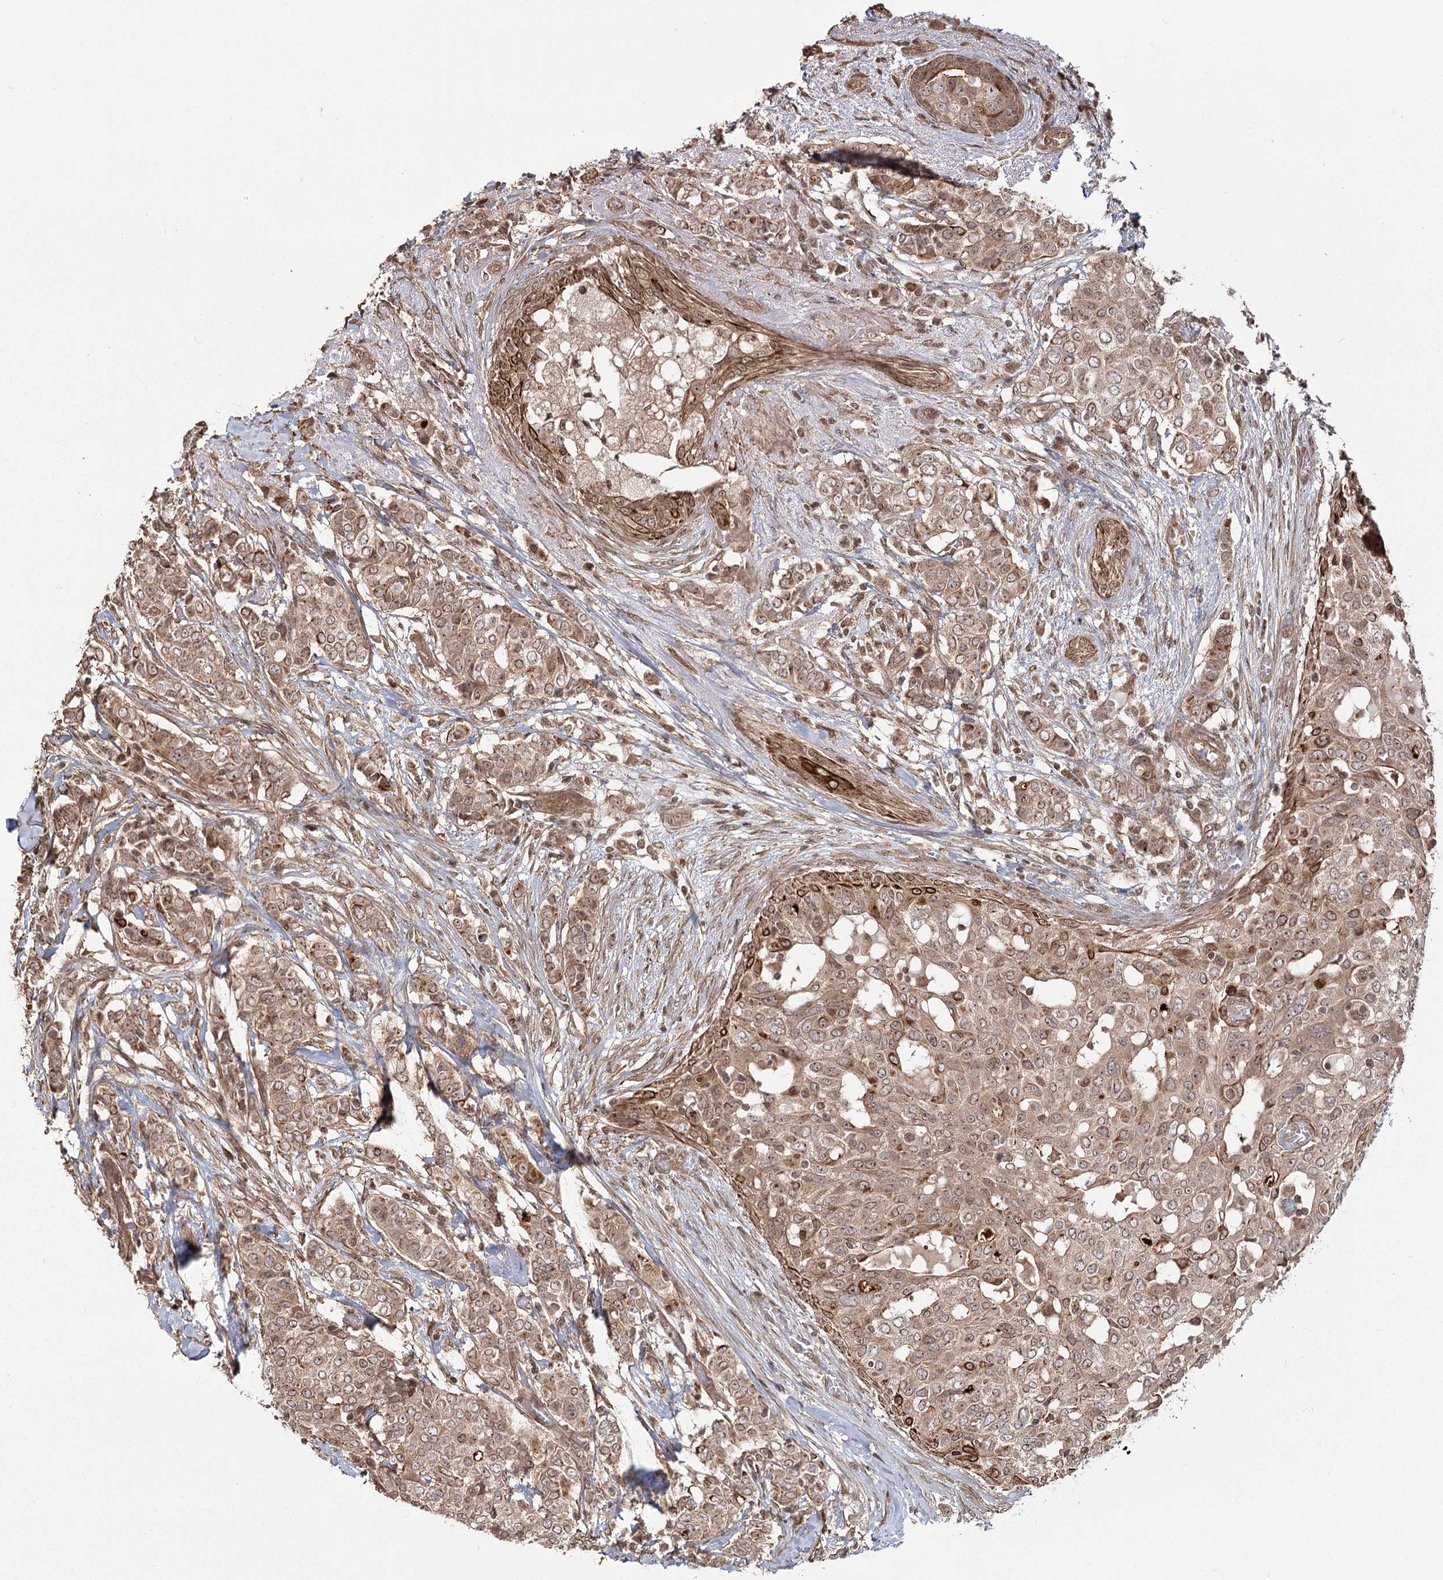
{"staining": {"intensity": "moderate", "quantity": ">75%", "location": "cytoplasmic/membranous,nuclear"}, "tissue": "breast cancer", "cell_type": "Tumor cells", "image_type": "cancer", "snomed": [{"axis": "morphology", "description": "Lobular carcinoma"}, {"axis": "topography", "description": "Breast"}], "caption": "The image displays immunohistochemical staining of breast lobular carcinoma. There is moderate cytoplasmic/membranous and nuclear expression is identified in approximately >75% of tumor cells.", "gene": "R3HDM2", "patient": {"sex": "female", "age": 51}}